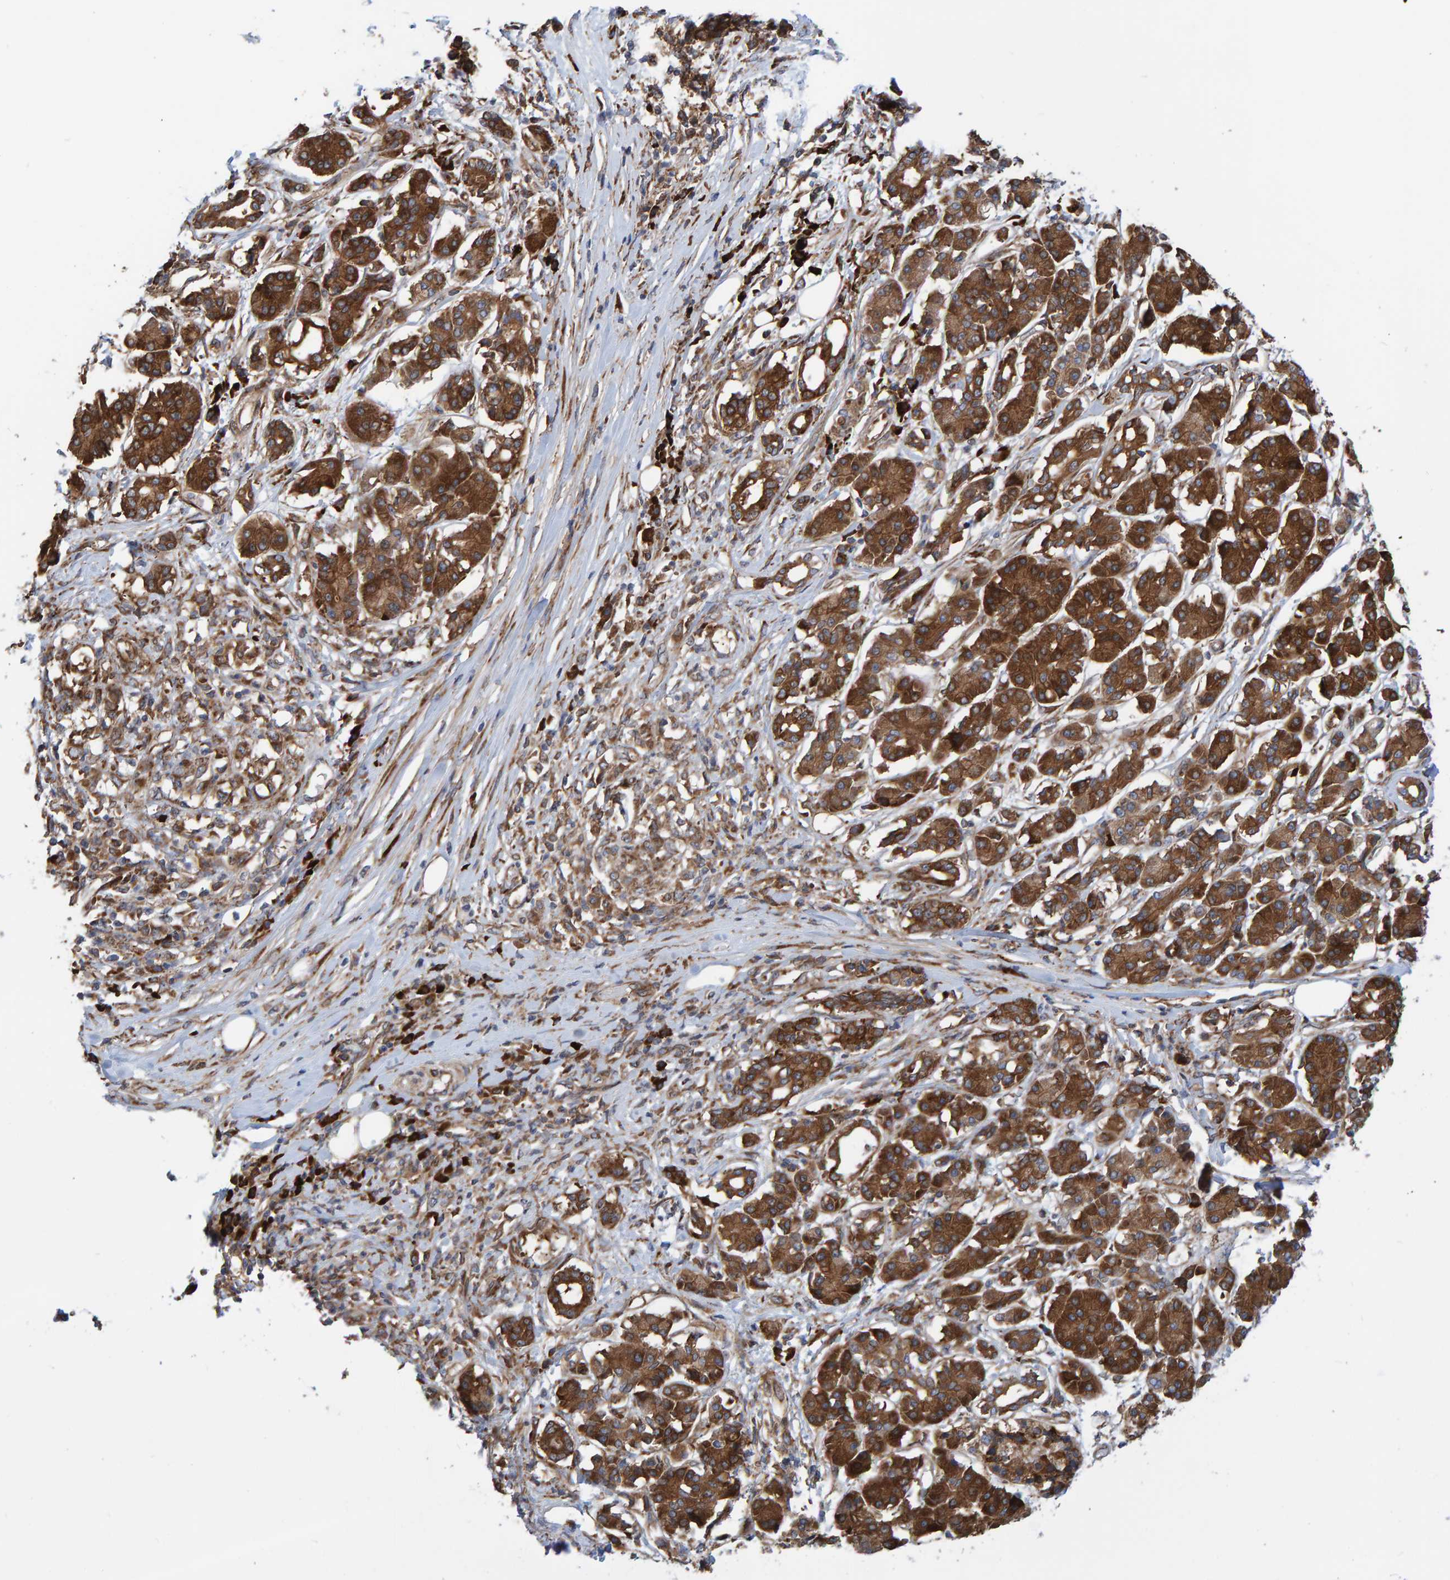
{"staining": {"intensity": "strong", "quantity": ">75%", "location": "cytoplasmic/membranous"}, "tissue": "pancreatic cancer", "cell_type": "Tumor cells", "image_type": "cancer", "snomed": [{"axis": "morphology", "description": "Adenocarcinoma, NOS"}, {"axis": "topography", "description": "Pancreas"}], "caption": "Adenocarcinoma (pancreatic) was stained to show a protein in brown. There is high levels of strong cytoplasmic/membranous staining in approximately >75% of tumor cells.", "gene": "KIAA0753", "patient": {"sex": "female", "age": 56}}